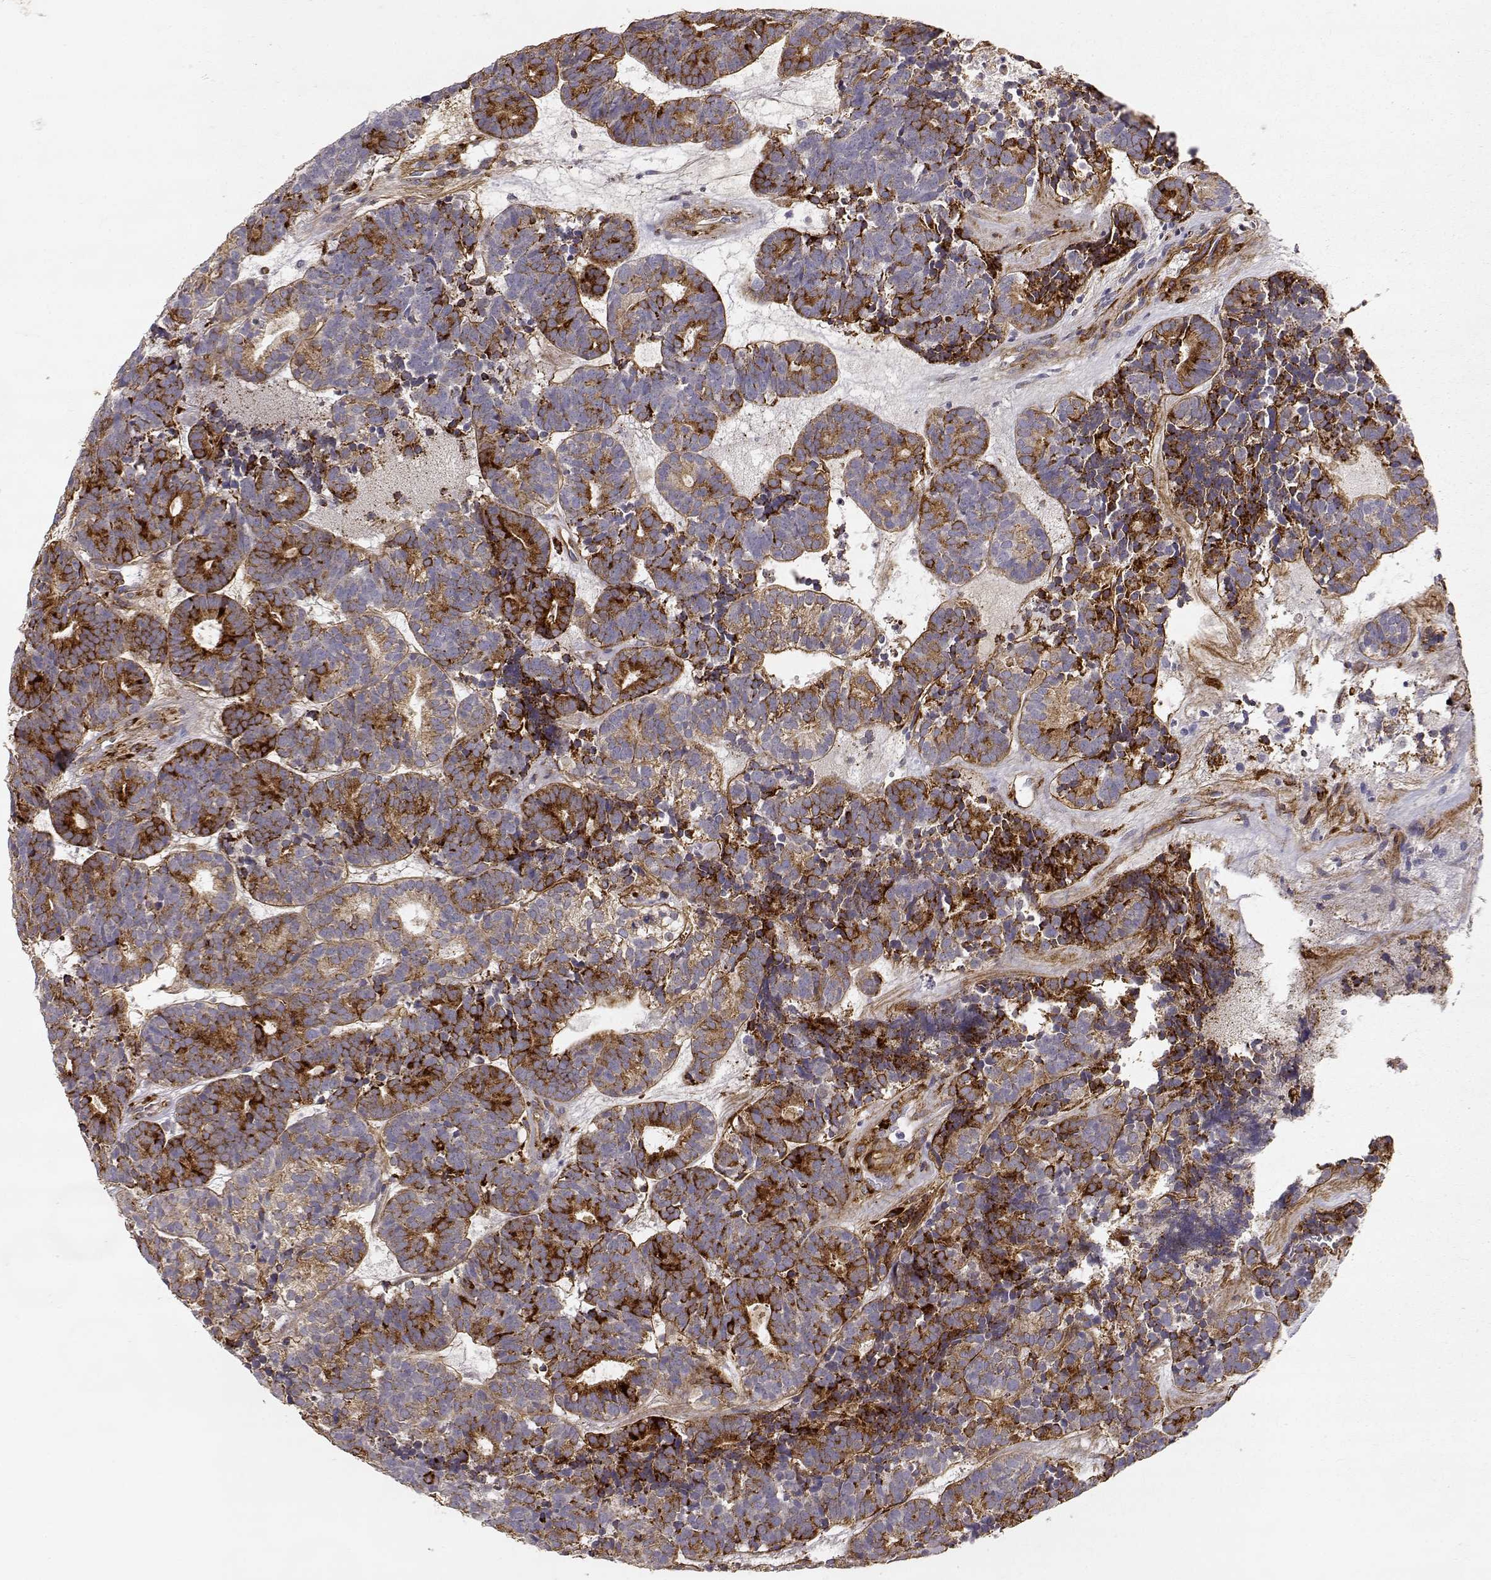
{"staining": {"intensity": "strong", "quantity": ">75%", "location": "cytoplasmic/membranous"}, "tissue": "head and neck cancer", "cell_type": "Tumor cells", "image_type": "cancer", "snomed": [{"axis": "morphology", "description": "Adenocarcinoma, NOS"}, {"axis": "topography", "description": "Head-Neck"}], "caption": "Protein staining of adenocarcinoma (head and neck) tissue displays strong cytoplasmic/membranous expression in about >75% of tumor cells. (brown staining indicates protein expression, while blue staining denotes nuclei).", "gene": "LAMC1", "patient": {"sex": "female", "age": 81}}